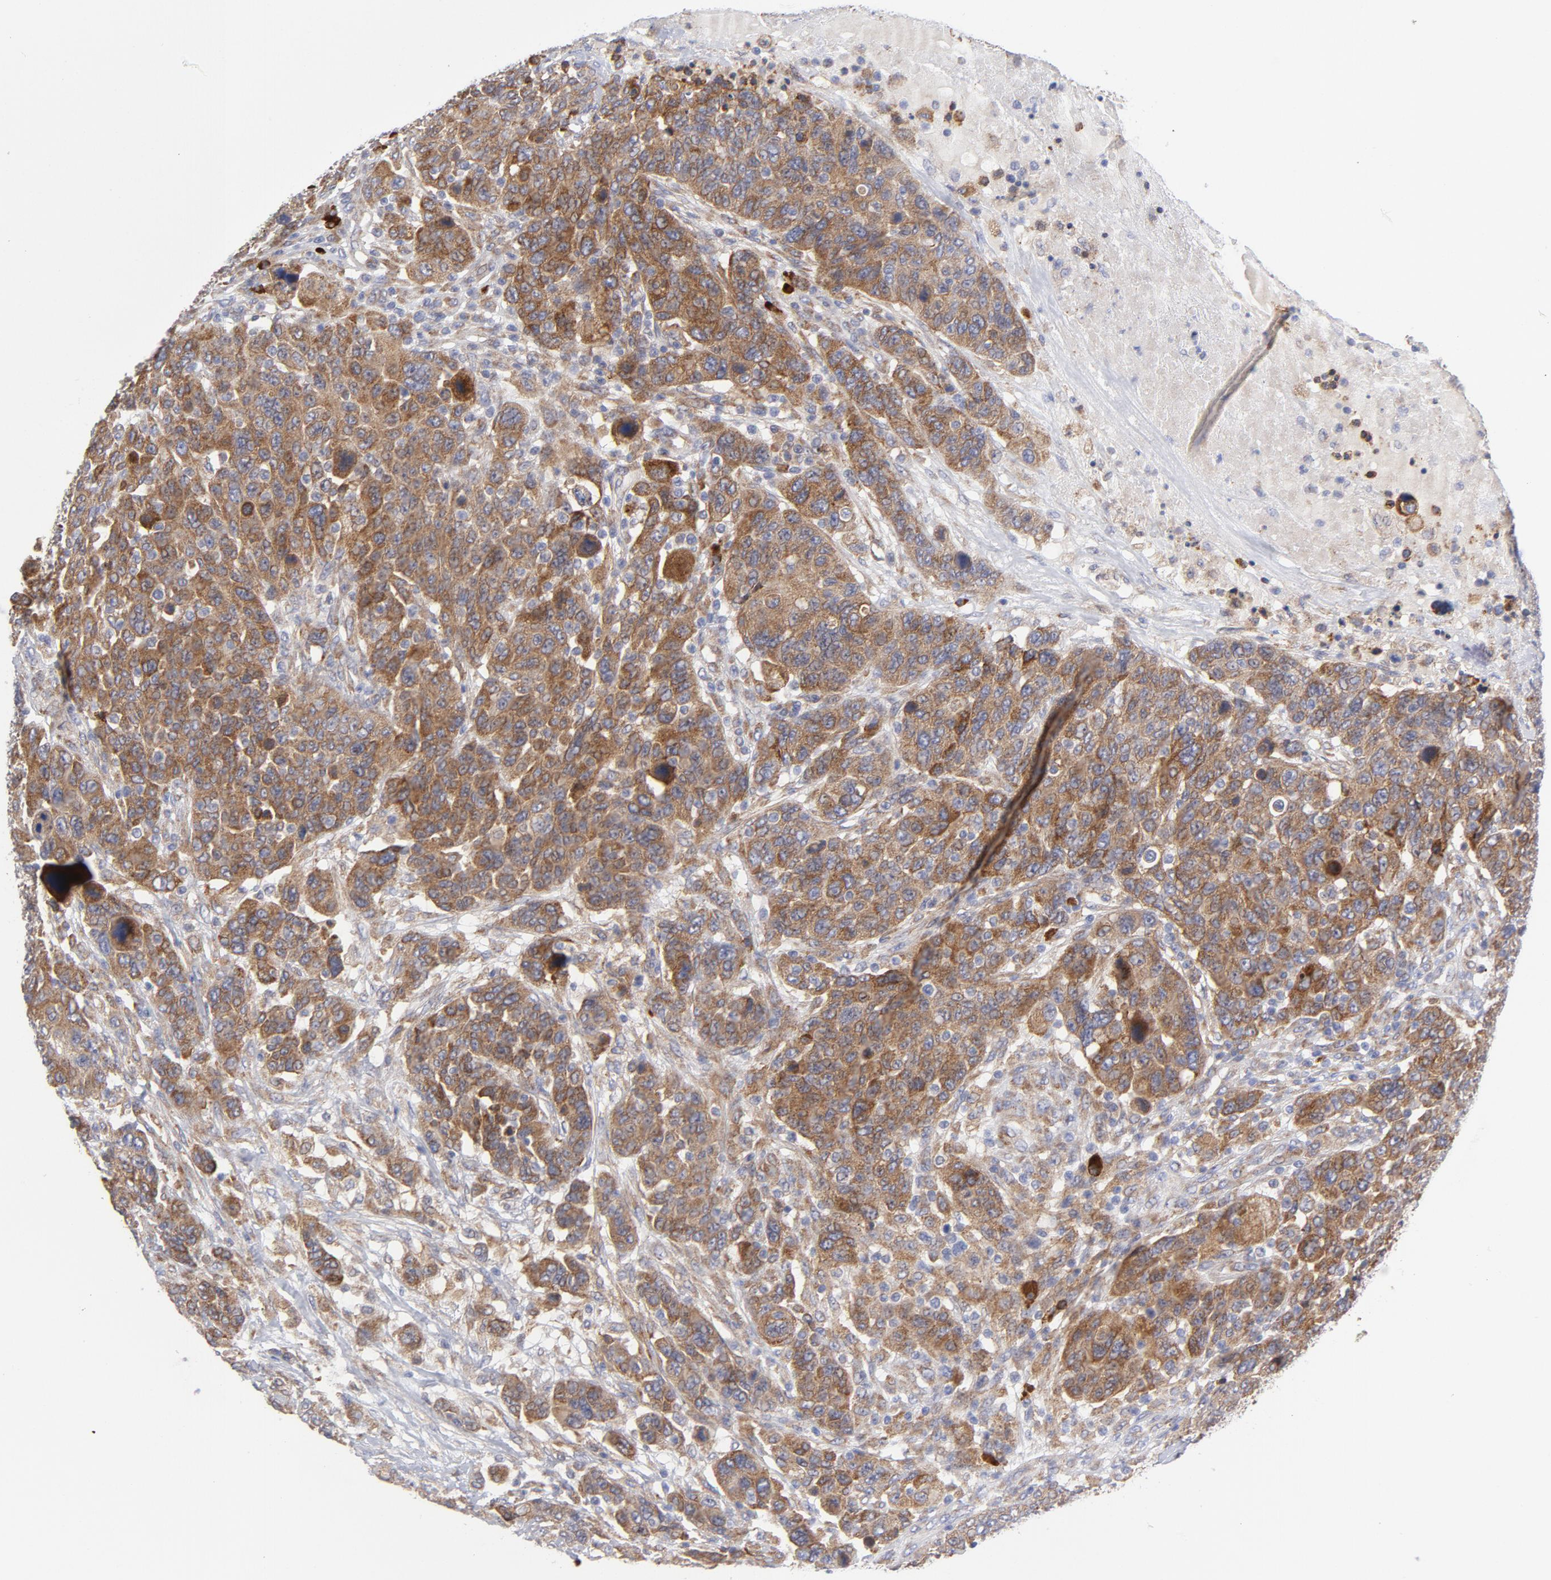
{"staining": {"intensity": "moderate", "quantity": ">75%", "location": "cytoplasmic/membranous"}, "tissue": "breast cancer", "cell_type": "Tumor cells", "image_type": "cancer", "snomed": [{"axis": "morphology", "description": "Duct carcinoma"}, {"axis": "topography", "description": "Breast"}], "caption": "Tumor cells reveal medium levels of moderate cytoplasmic/membranous expression in approximately >75% of cells in human intraductal carcinoma (breast). (IHC, brightfield microscopy, high magnification).", "gene": "RAPGEF3", "patient": {"sex": "female", "age": 37}}